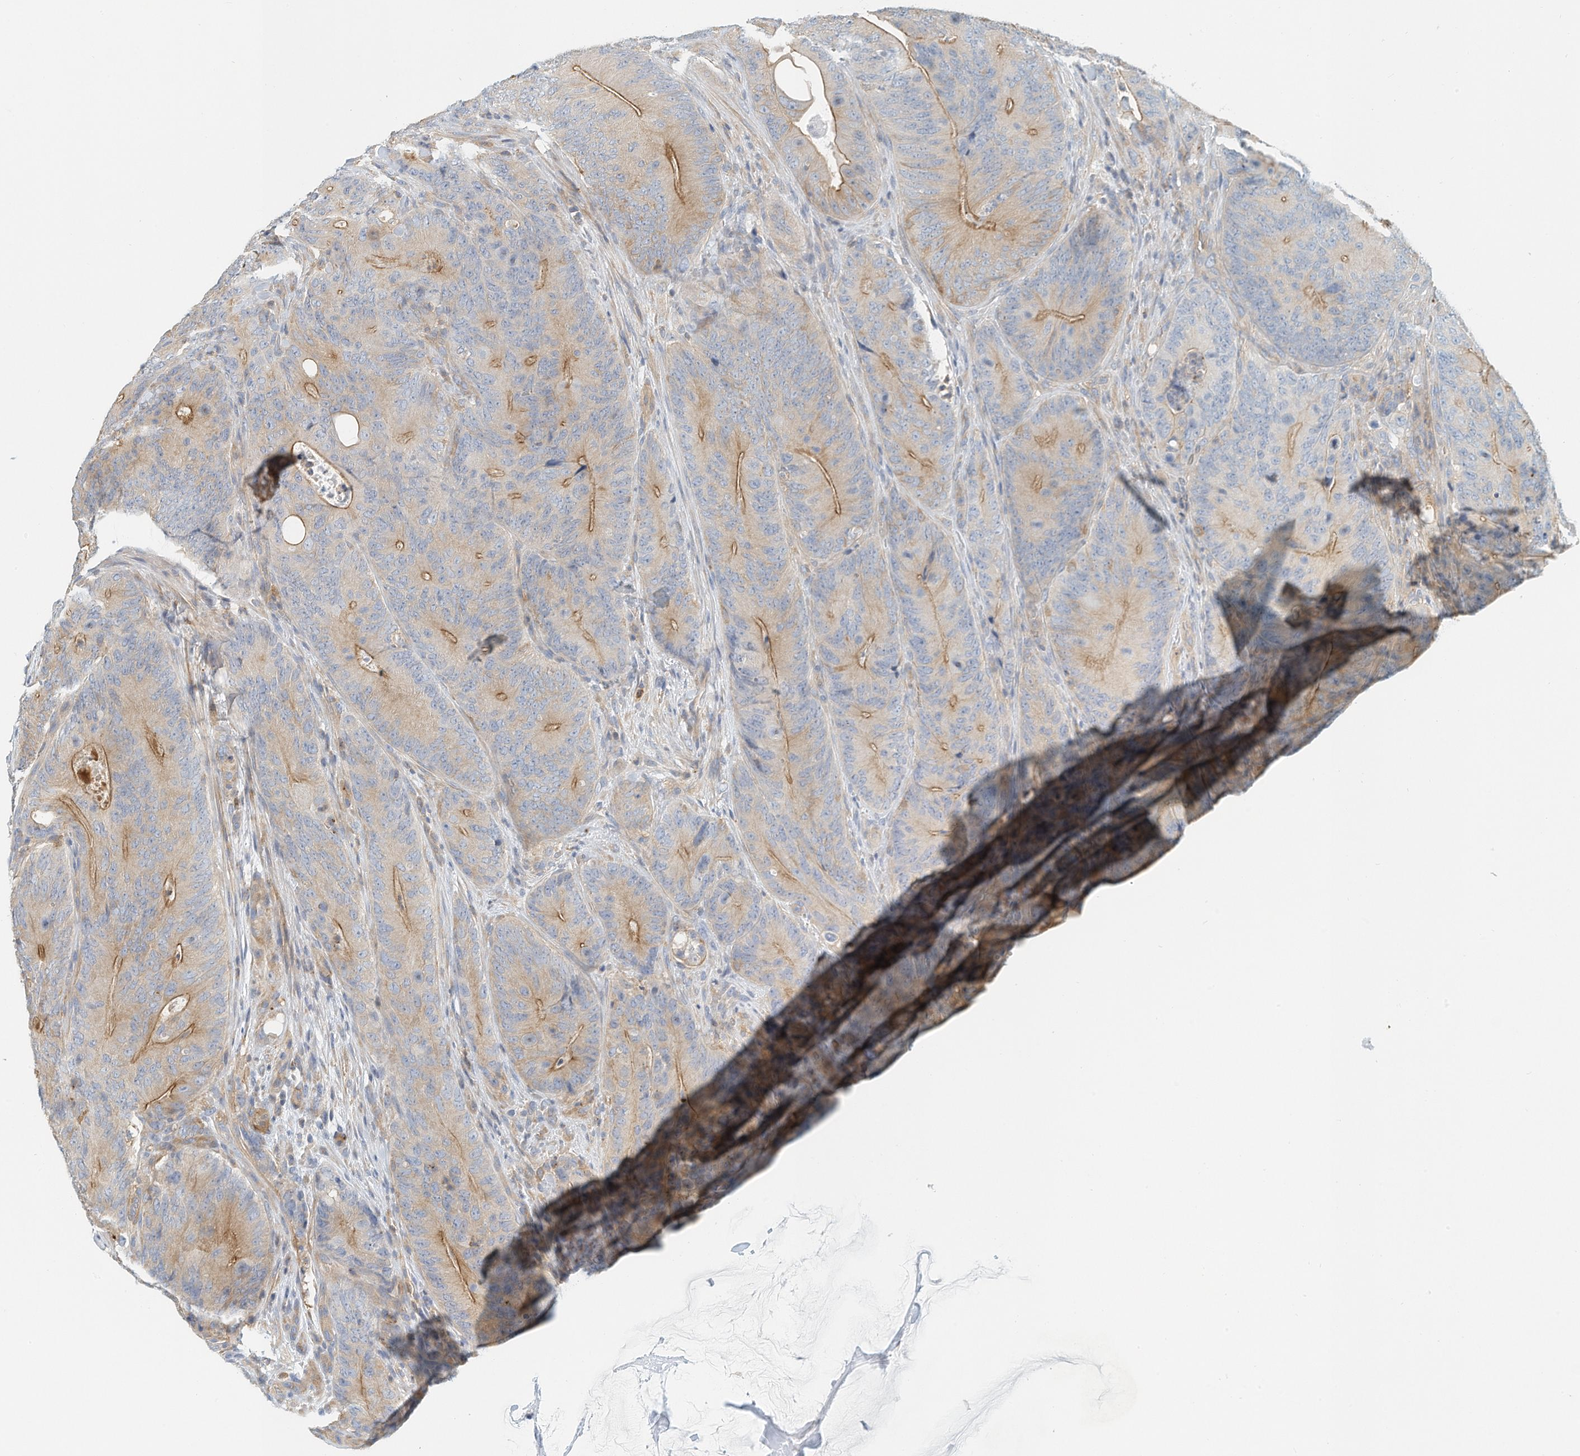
{"staining": {"intensity": "moderate", "quantity": "25%-75%", "location": "cytoplasmic/membranous"}, "tissue": "colorectal cancer", "cell_type": "Tumor cells", "image_type": "cancer", "snomed": [{"axis": "morphology", "description": "Normal tissue, NOS"}, {"axis": "topography", "description": "Colon"}], "caption": "Moderate cytoplasmic/membranous protein expression is identified in approximately 25%-75% of tumor cells in colorectal cancer. (IHC, brightfield microscopy, high magnification).", "gene": "MICAL1", "patient": {"sex": "female", "age": 82}}